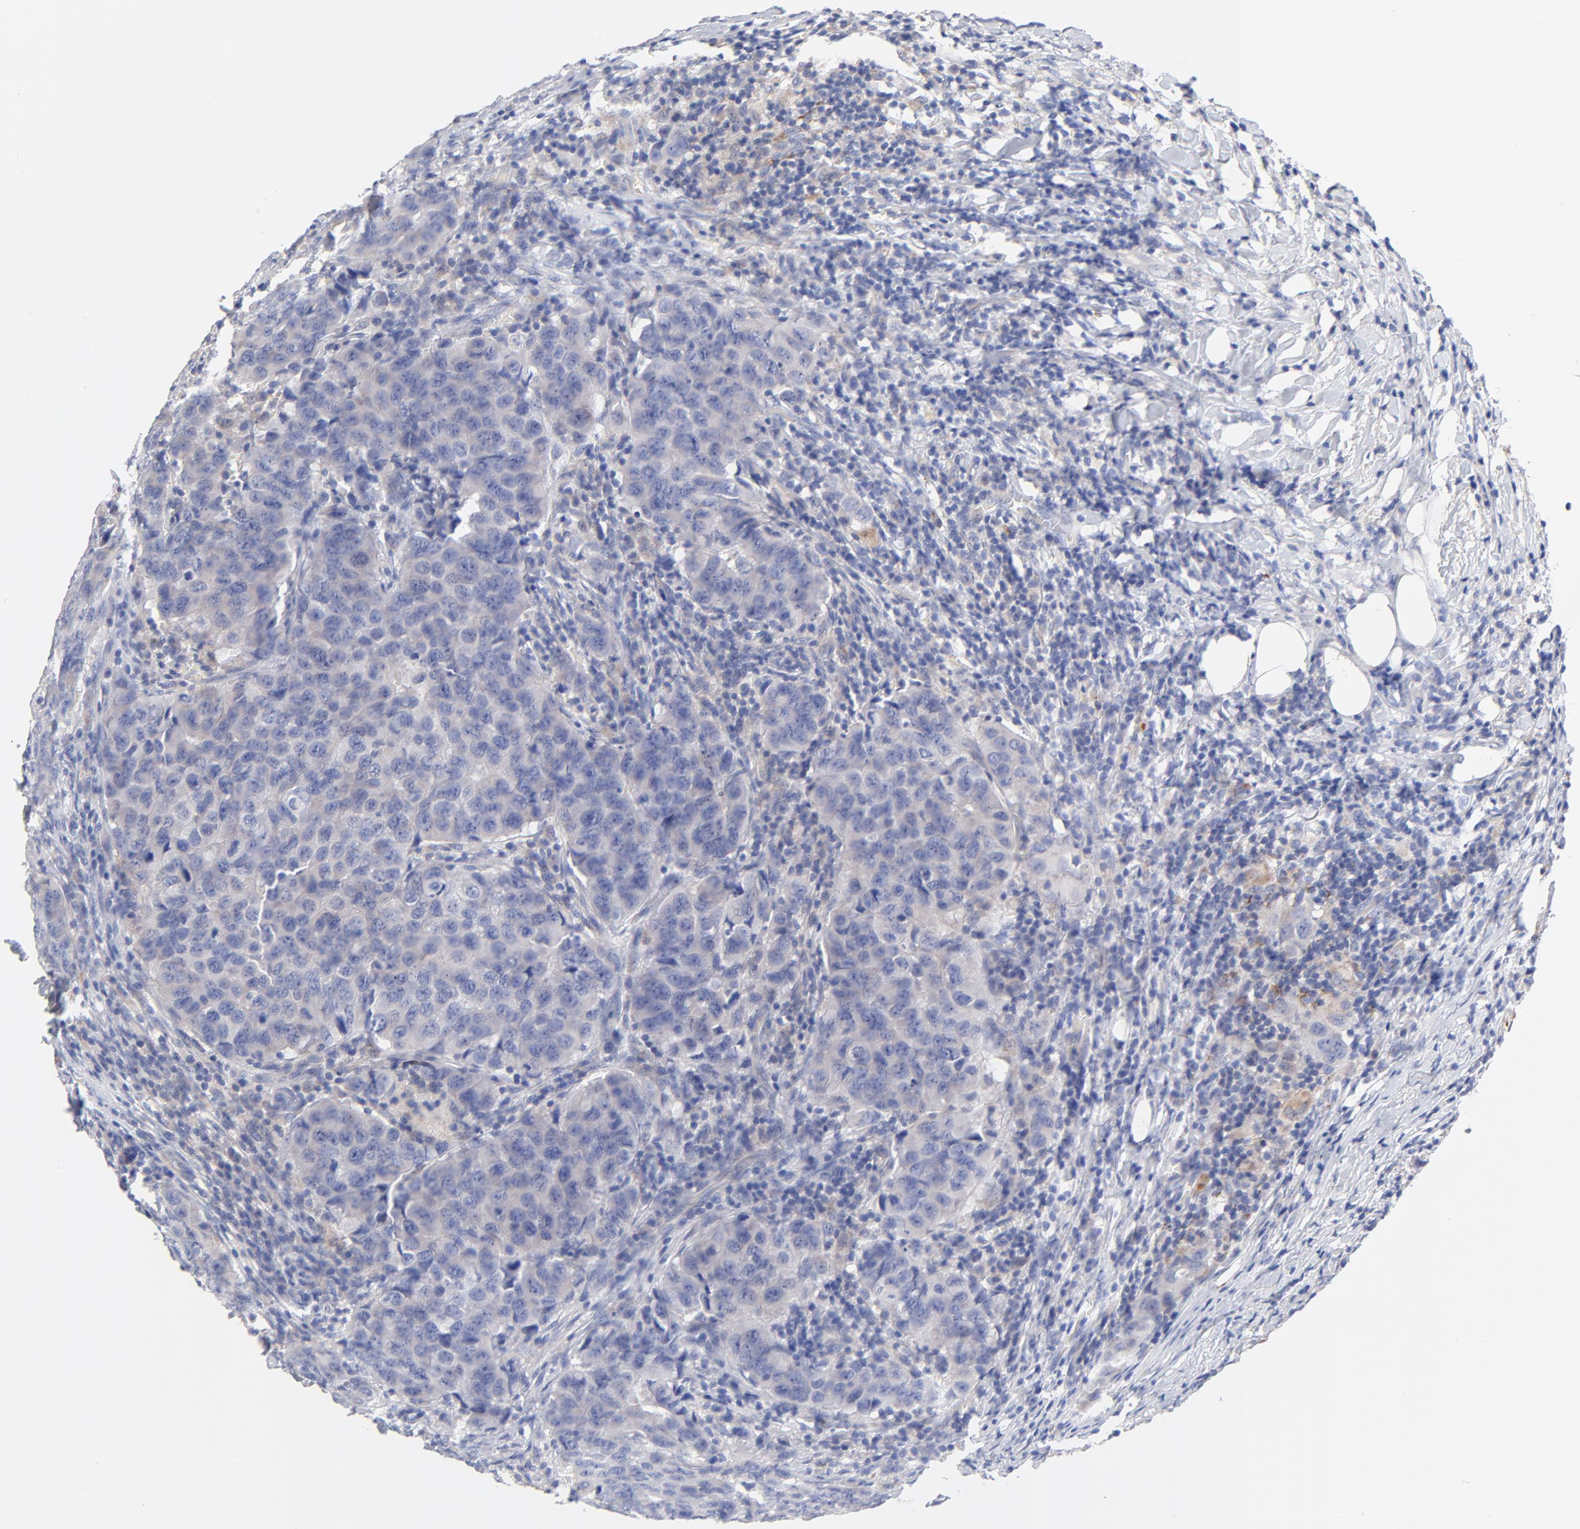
{"staining": {"intensity": "weak", "quantity": "<25%", "location": "cytoplasmic/membranous"}, "tissue": "breast cancer", "cell_type": "Tumor cells", "image_type": "cancer", "snomed": [{"axis": "morphology", "description": "Duct carcinoma"}, {"axis": "topography", "description": "Breast"}], "caption": "This is an IHC histopathology image of human intraductal carcinoma (breast). There is no positivity in tumor cells.", "gene": "FBXO10", "patient": {"sex": "female", "age": 54}}